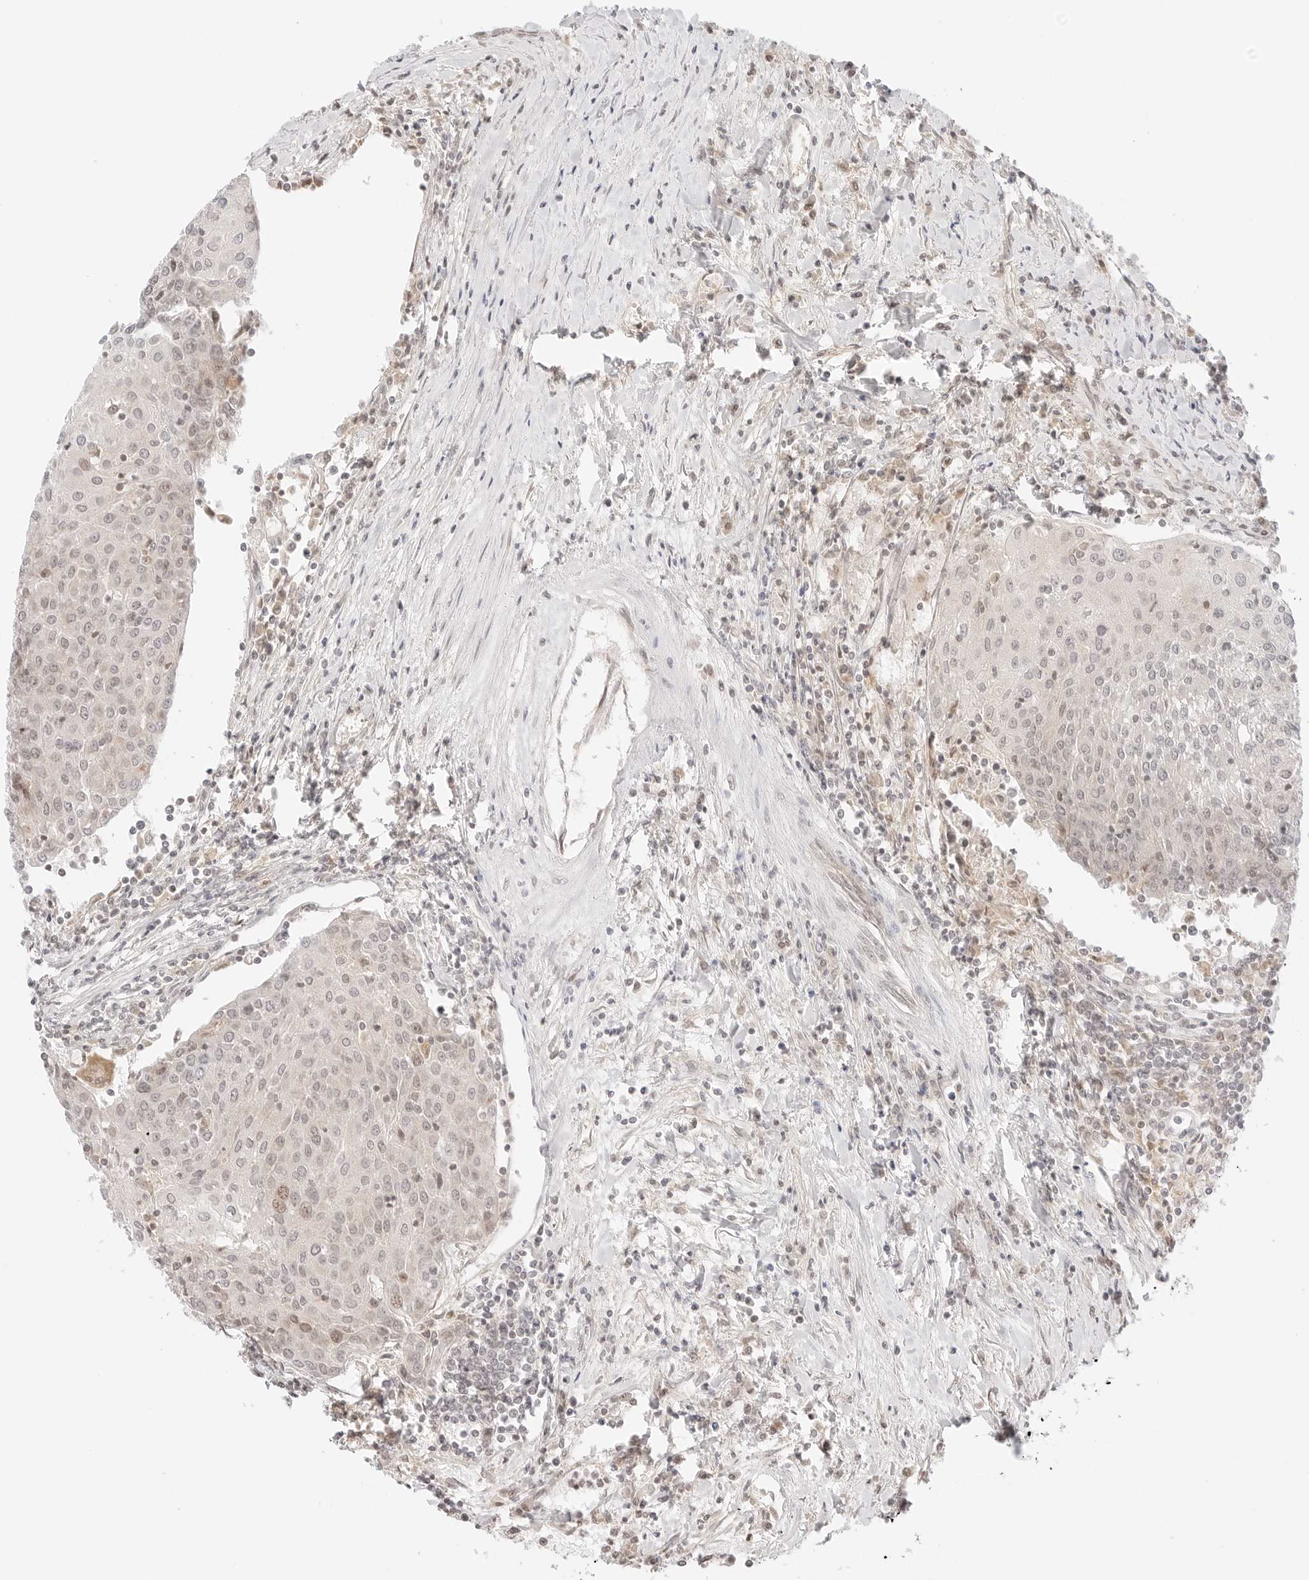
{"staining": {"intensity": "weak", "quantity": "<25%", "location": "nuclear"}, "tissue": "urothelial cancer", "cell_type": "Tumor cells", "image_type": "cancer", "snomed": [{"axis": "morphology", "description": "Urothelial carcinoma, High grade"}, {"axis": "topography", "description": "Urinary bladder"}], "caption": "High magnification brightfield microscopy of high-grade urothelial carcinoma stained with DAB (brown) and counterstained with hematoxylin (blue): tumor cells show no significant expression.", "gene": "RPS6KL1", "patient": {"sex": "female", "age": 85}}